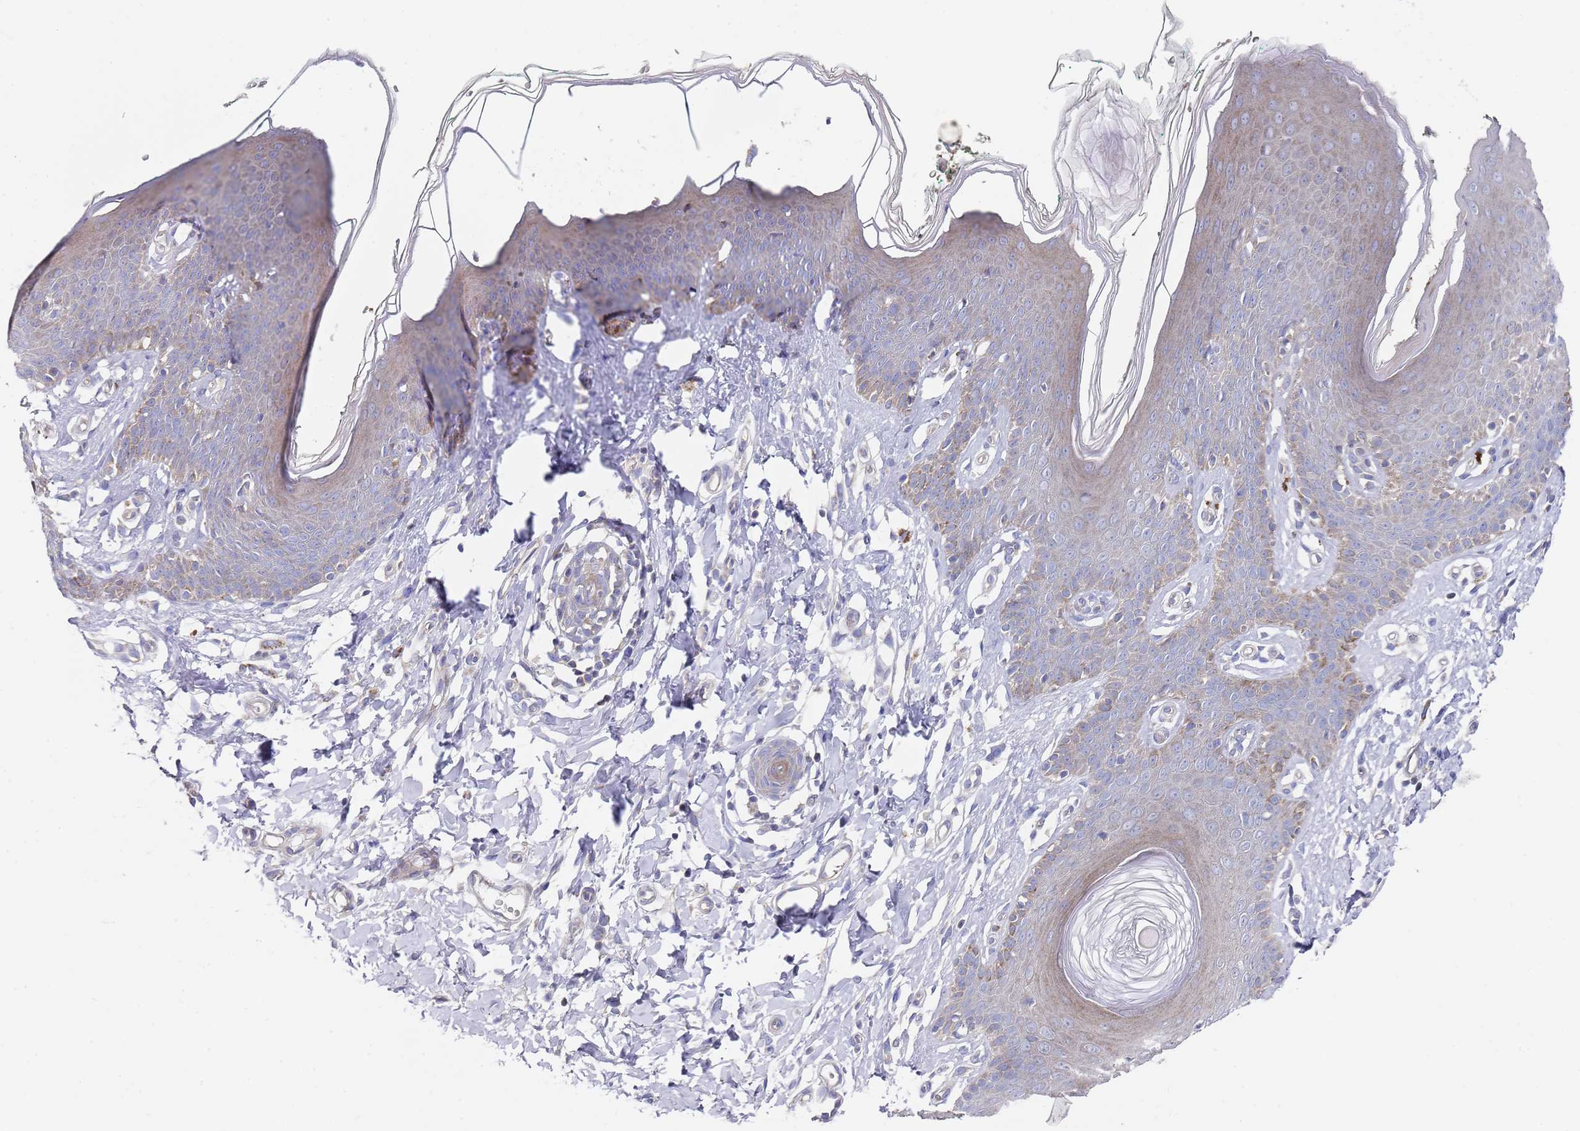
{"staining": {"intensity": "weak", "quantity": "<25%", "location": "cytoplasmic/membranous"}, "tissue": "skin", "cell_type": "Epidermal cells", "image_type": "normal", "snomed": [{"axis": "morphology", "description": "Normal tissue, NOS"}, {"axis": "topography", "description": "Vulva"}], "caption": "An immunohistochemistry micrograph of normal skin is shown. There is no staining in epidermal cells of skin.", "gene": "SCAPER", "patient": {"sex": "female", "age": 66}}